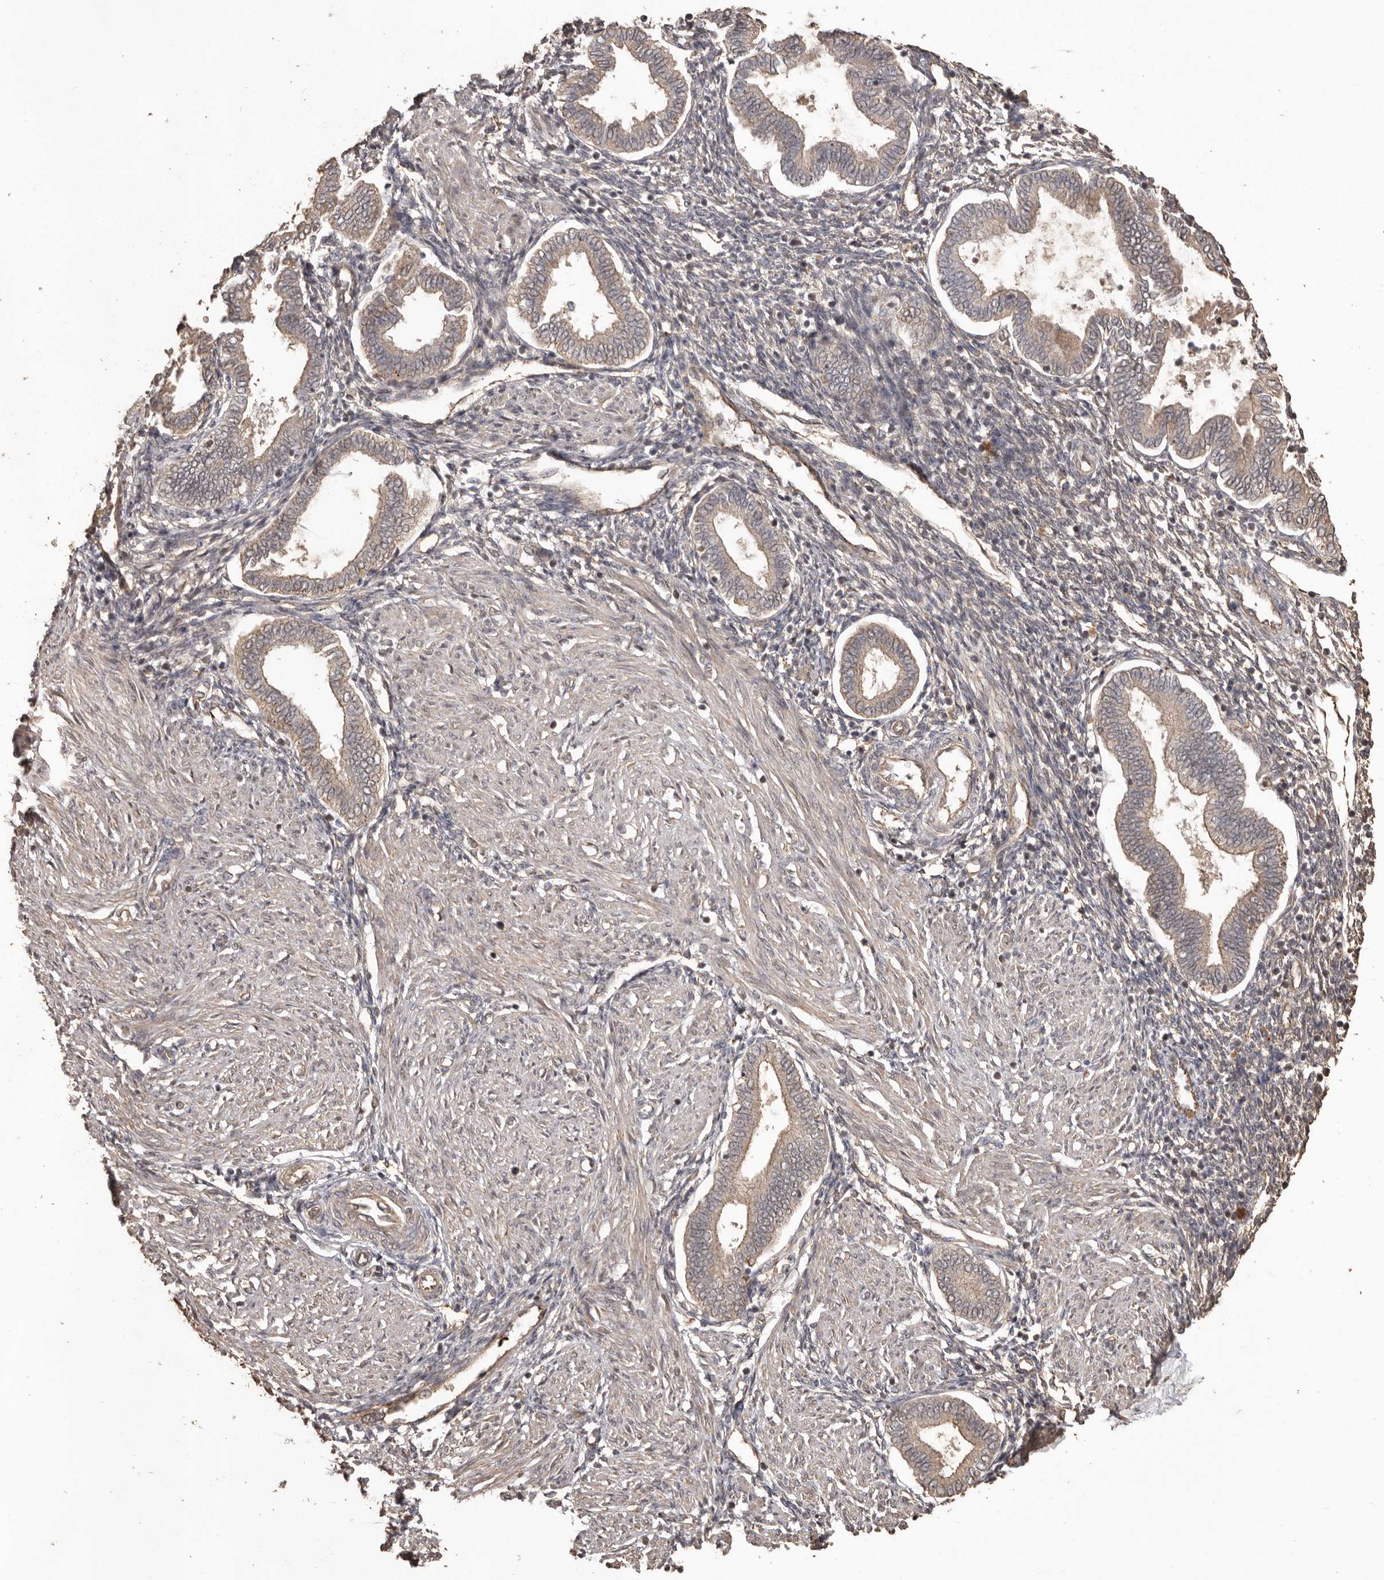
{"staining": {"intensity": "weak", "quantity": "25%-75%", "location": "cytoplasmic/membranous"}, "tissue": "endometrium", "cell_type": "Cells in endometrial stroma", "image_type": "normal", "snomed": [{"axis": "morphology", "description": "Normal tissue, NOS"}, {"axis": "topography", "description": "Endometrium"}], "caption": "Endometrium stained with a brown dye displays weak cytoplasmic/membranous positive positivity in about 25%-75% of cells in endometrial stroma.", "gene": "NUP43", "patient": {"sex": "female", "age": 53}}